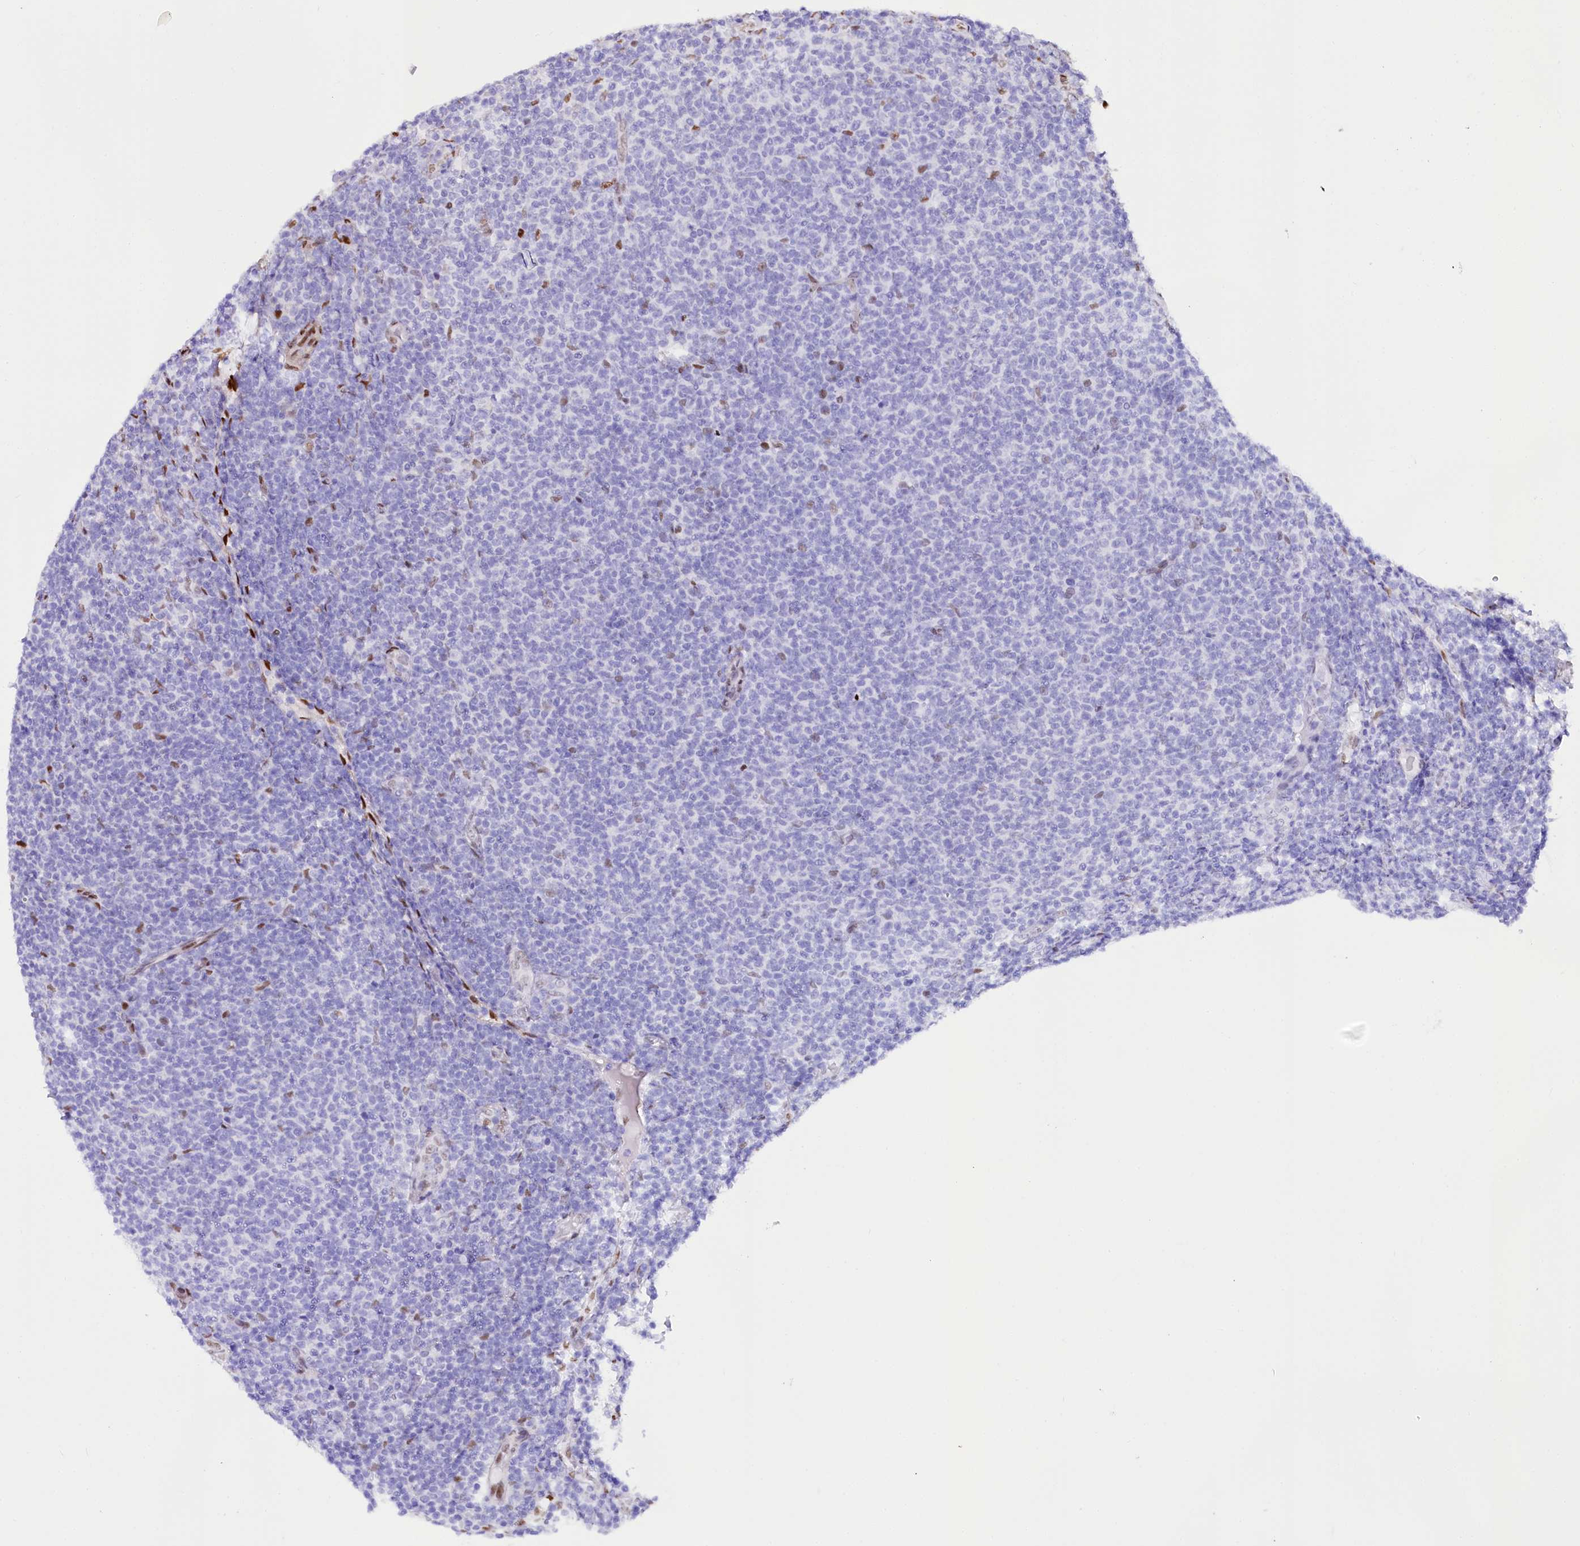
{"staining": {"intensity": "negative", "quantity": "none", "location": "none"}, "tissue": "lymphoma", "cell_type": "Tumor cells", "image_type": "cancer", "snomed": [{"axis": "morphology", "description": "Malignant lymphoma, non-Hodgkin's type, Low grade"}, {"axis": "topography", "description": "Lymph node"}], "caption": "Immunohistochemistry micrograph of neoplastic tissue: lymphoma stained with DAB (3,3'-diaminobenzidine) displays no significant protein expression in tumor cells. (DAB immunohistochemistry visualized using brightfield microscopy, high magnification).", "gene": "PTMS", "patient": {"sex": "male", "age": 66}}